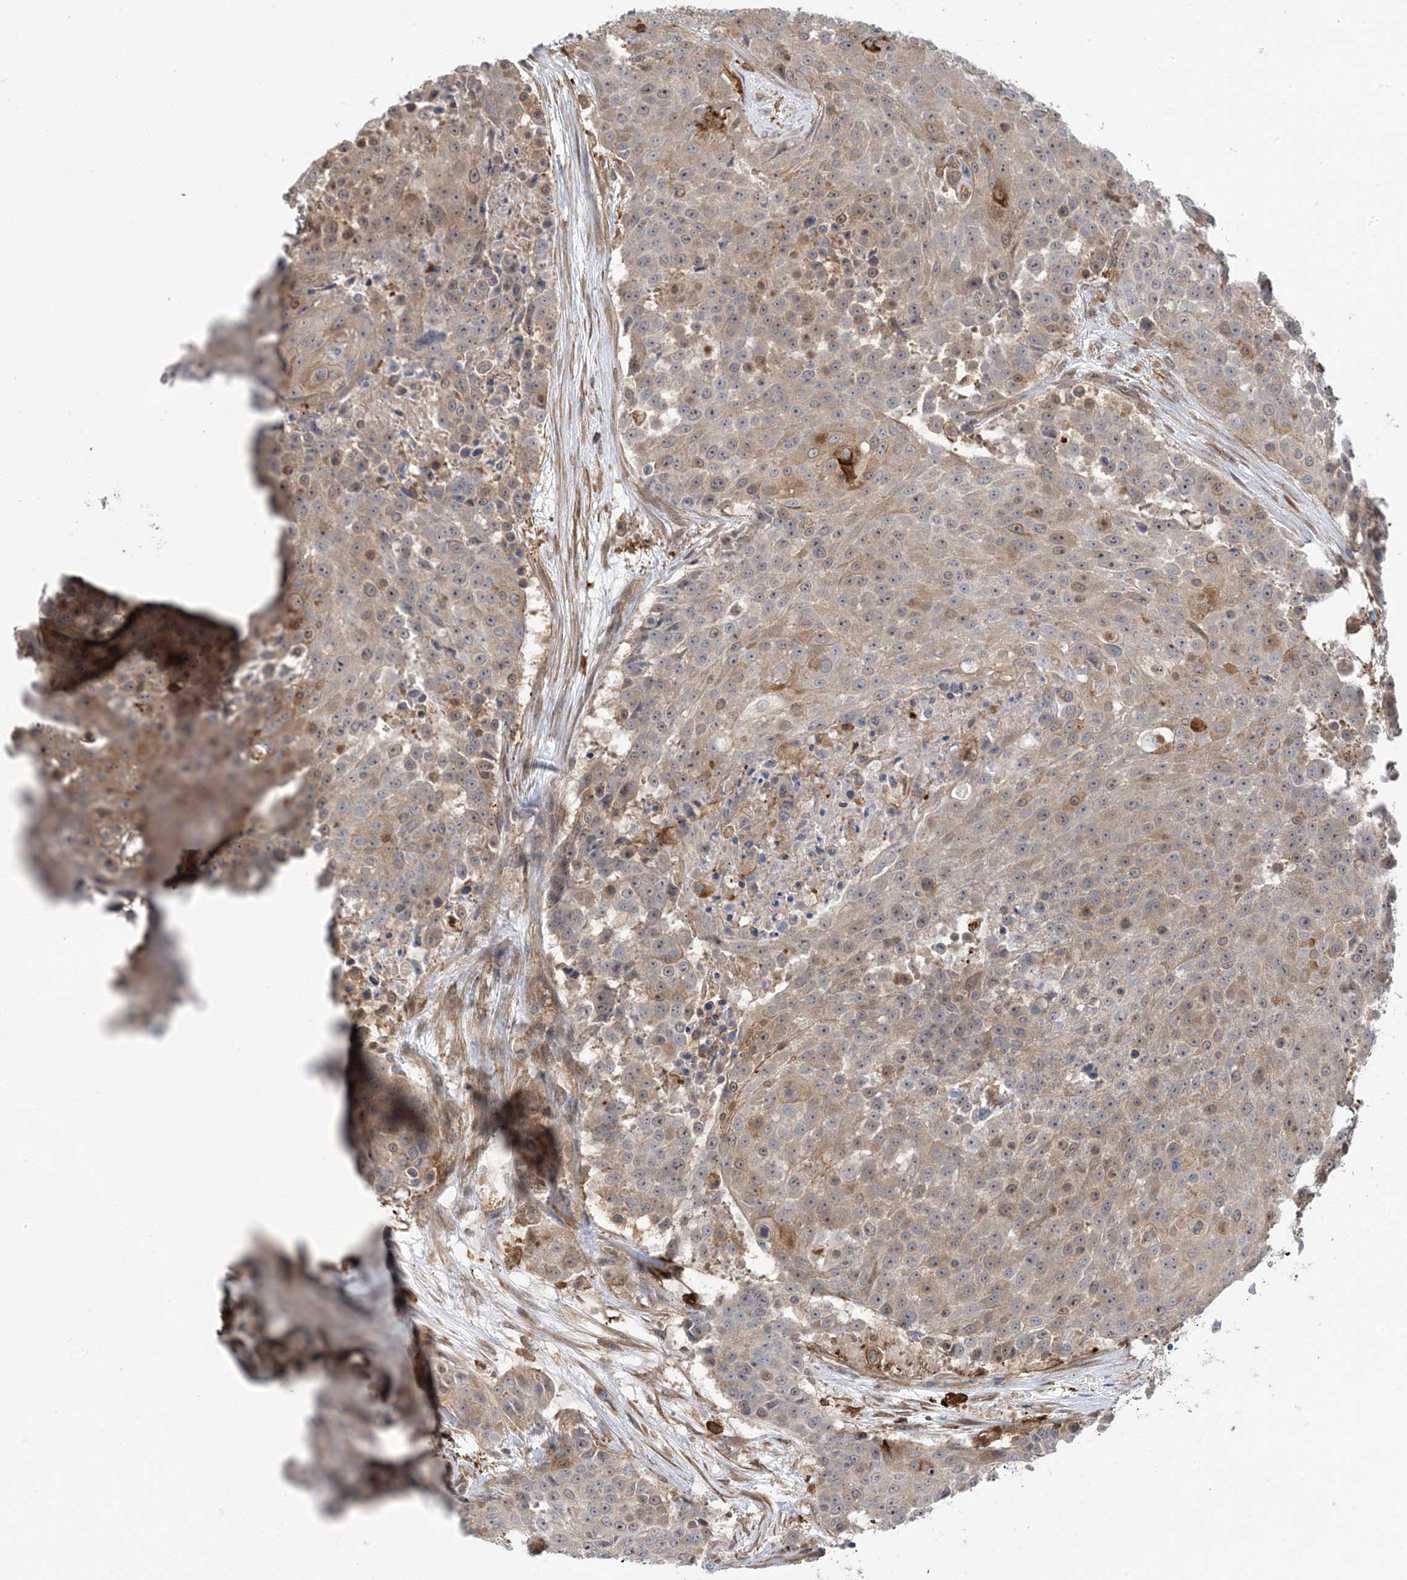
{"staining": {"intensity": "weak", "quantity": "<25%", "location": "cytoplasmic/membranous"}, "tissue": "urothelial cancer", "cell_type": "Tumor cells", "image_type": "cancer", "snomed": [{"axis": "morphology", "description": "Urothelial carcinoma, High grade"}, {"axis": "topography", "description": "Urinary bladder"}], "caption": "Immunohistochemistry photomicrograph of neoplastic tissue: human urothelial cancer stained with DAB shows no significant protein positivity in tumor cells.", "gene": "HS1BP3", "patient": {"sex": "female", "age": 63}}